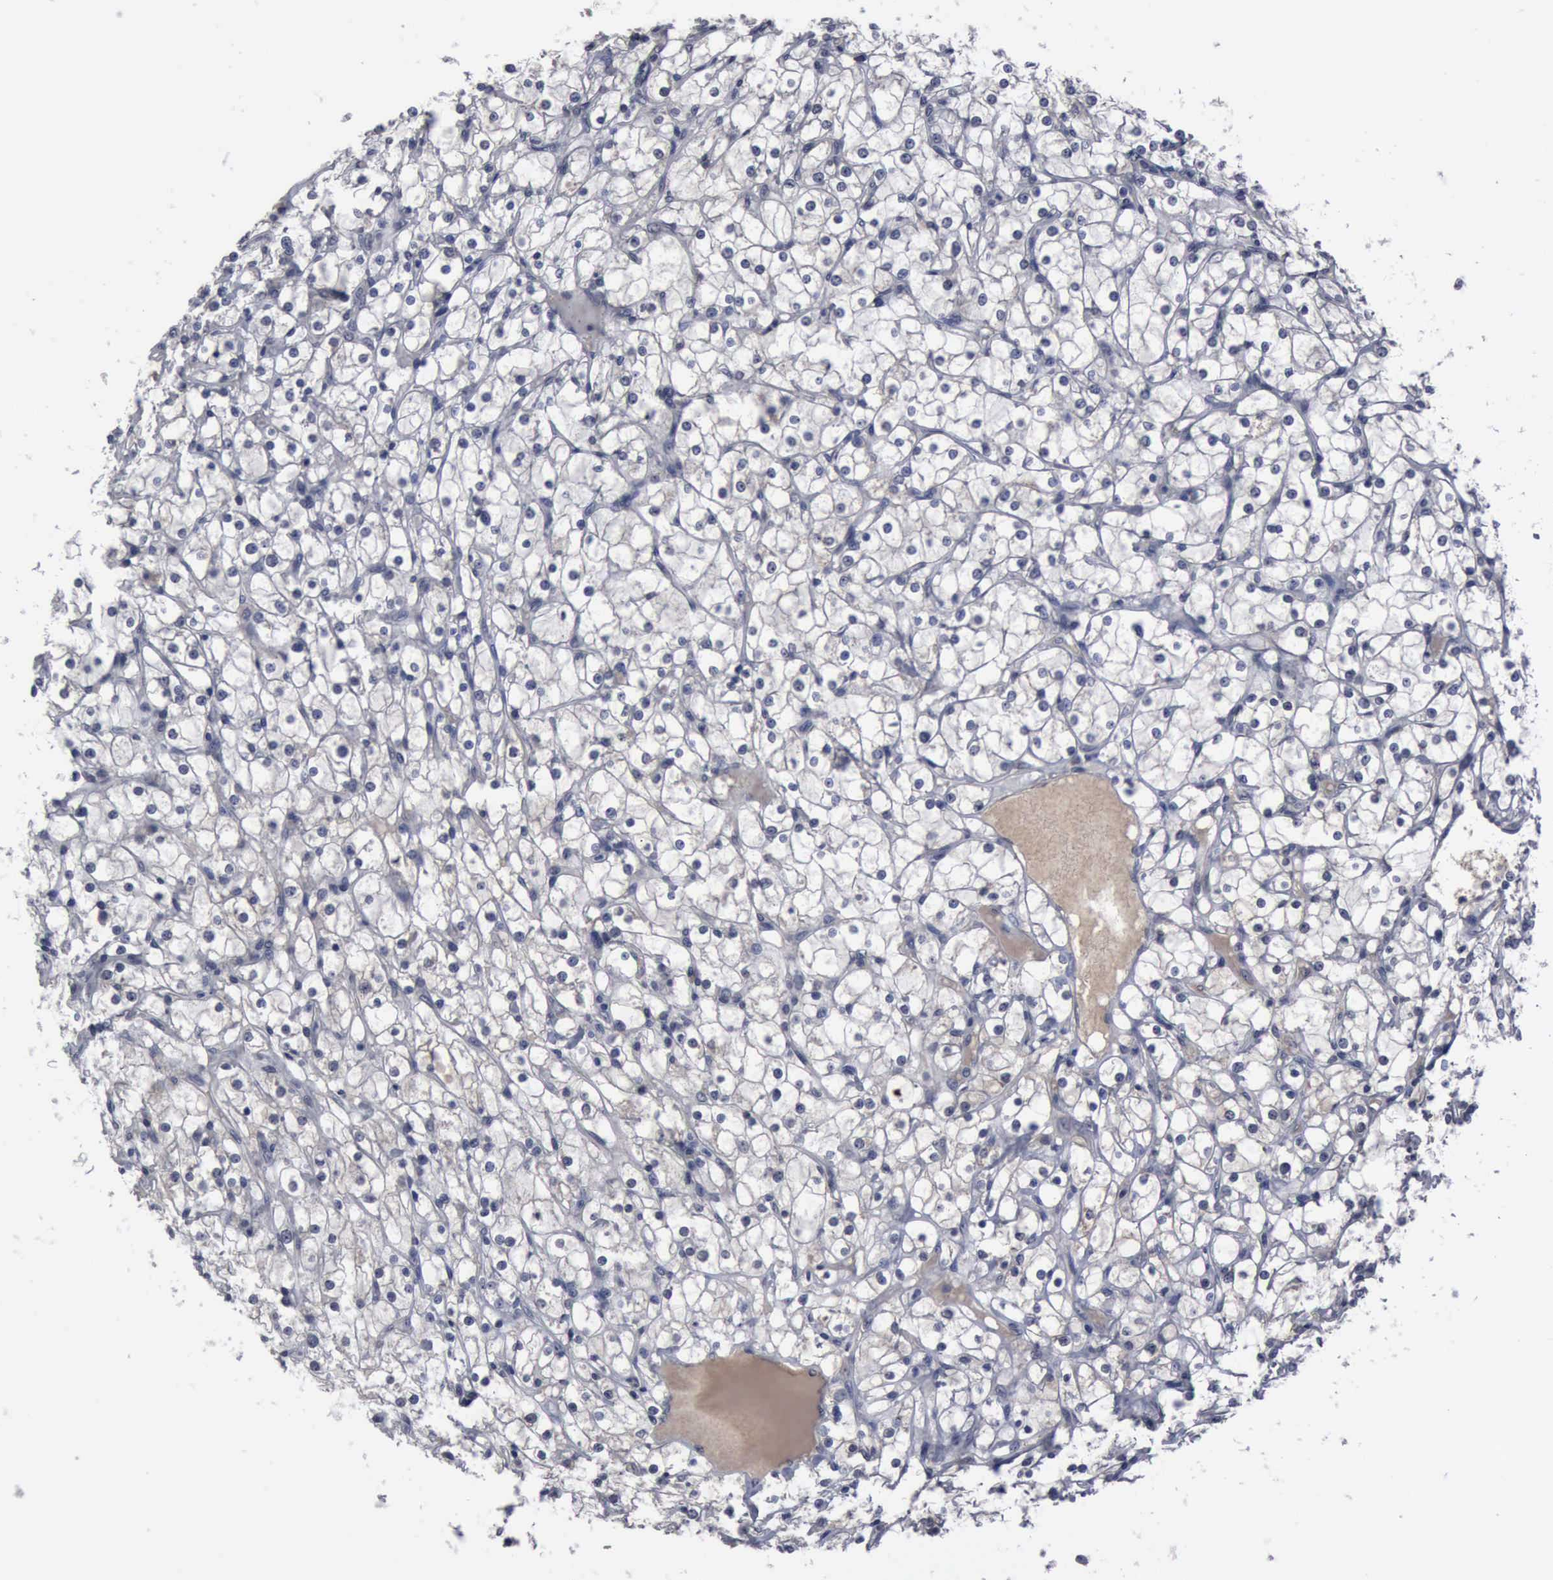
{"staining": {"intensity": "negative", "quantity": "none", "location": "none"}, "tissue": "renal cancer", "cell_type": "Tumor cells", "image_type": "cancer", "snomed": [{"axis": "morphology", "description": "Adenocarcinoma, NOS"}, {"axis": "topography", "description": "Kidney"}], "caption": "There is no significant staining in tumor cells of renal adenocarcinoma.", "gene": "MYO18B", "patient": {"sex": "female", "age": 73}}